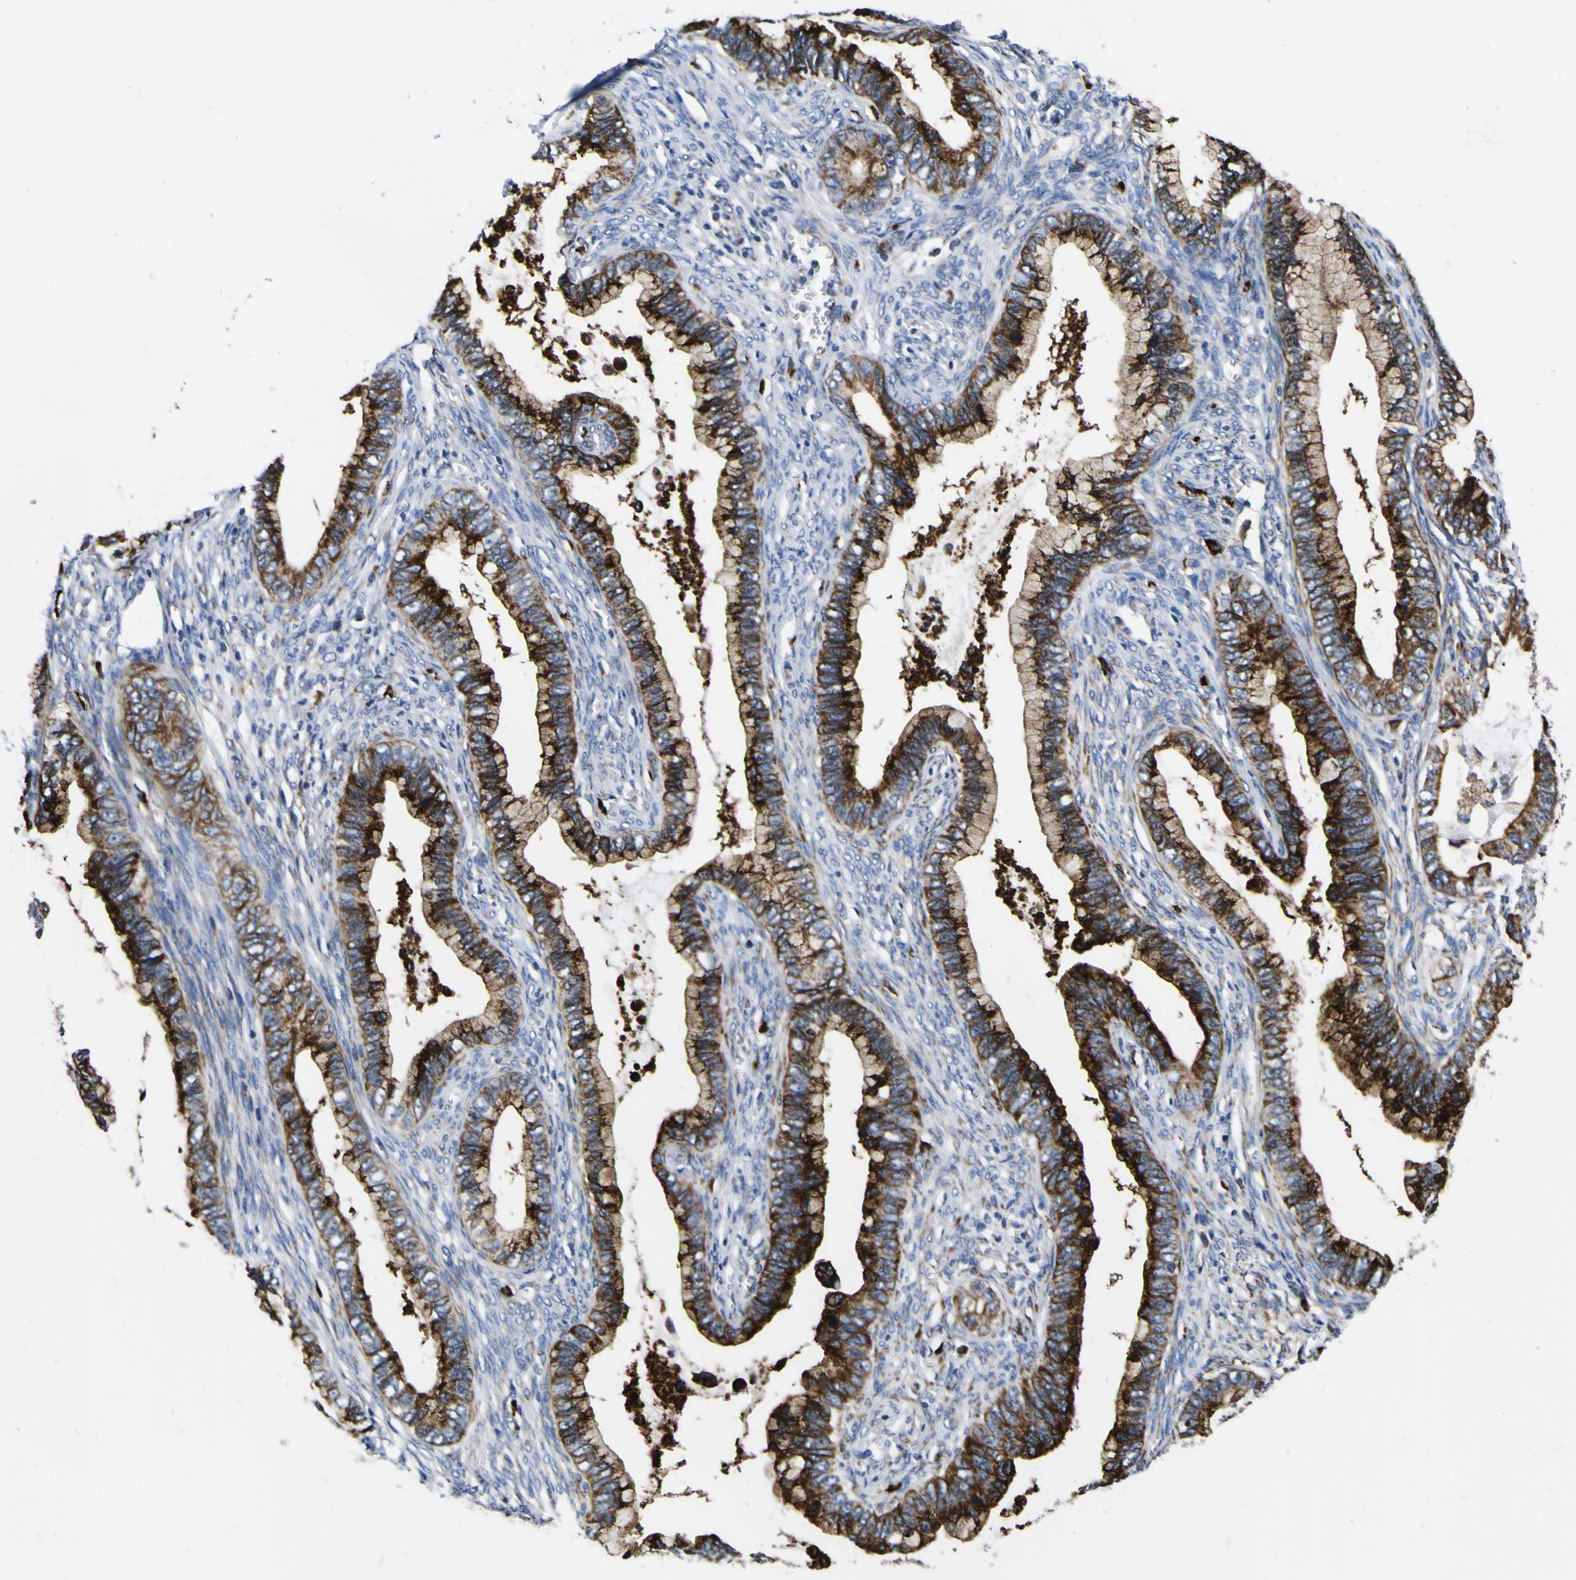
{"staining": {"intensity": "strong", "quantity": ">75%", "location": "cytoplasmic/membranous"}, "tissue": "cervical cancer", "cell_type": "Tumor cells", "image_type": "cancer", "snomed": [{"axis": "morphology", "description": "Adenocarcinoma, NOS"}, {"axis": "topography", "description": "Cervix"}], "caption": "Immunohistochemical staining of cervical cancer (adenocarcinoma) displays high levels of strong cytoplasmic/membranous expression in approximately >75% of tumor cells.", "gene": "SCD", "patient": {"sex": "female", "age": 44}}